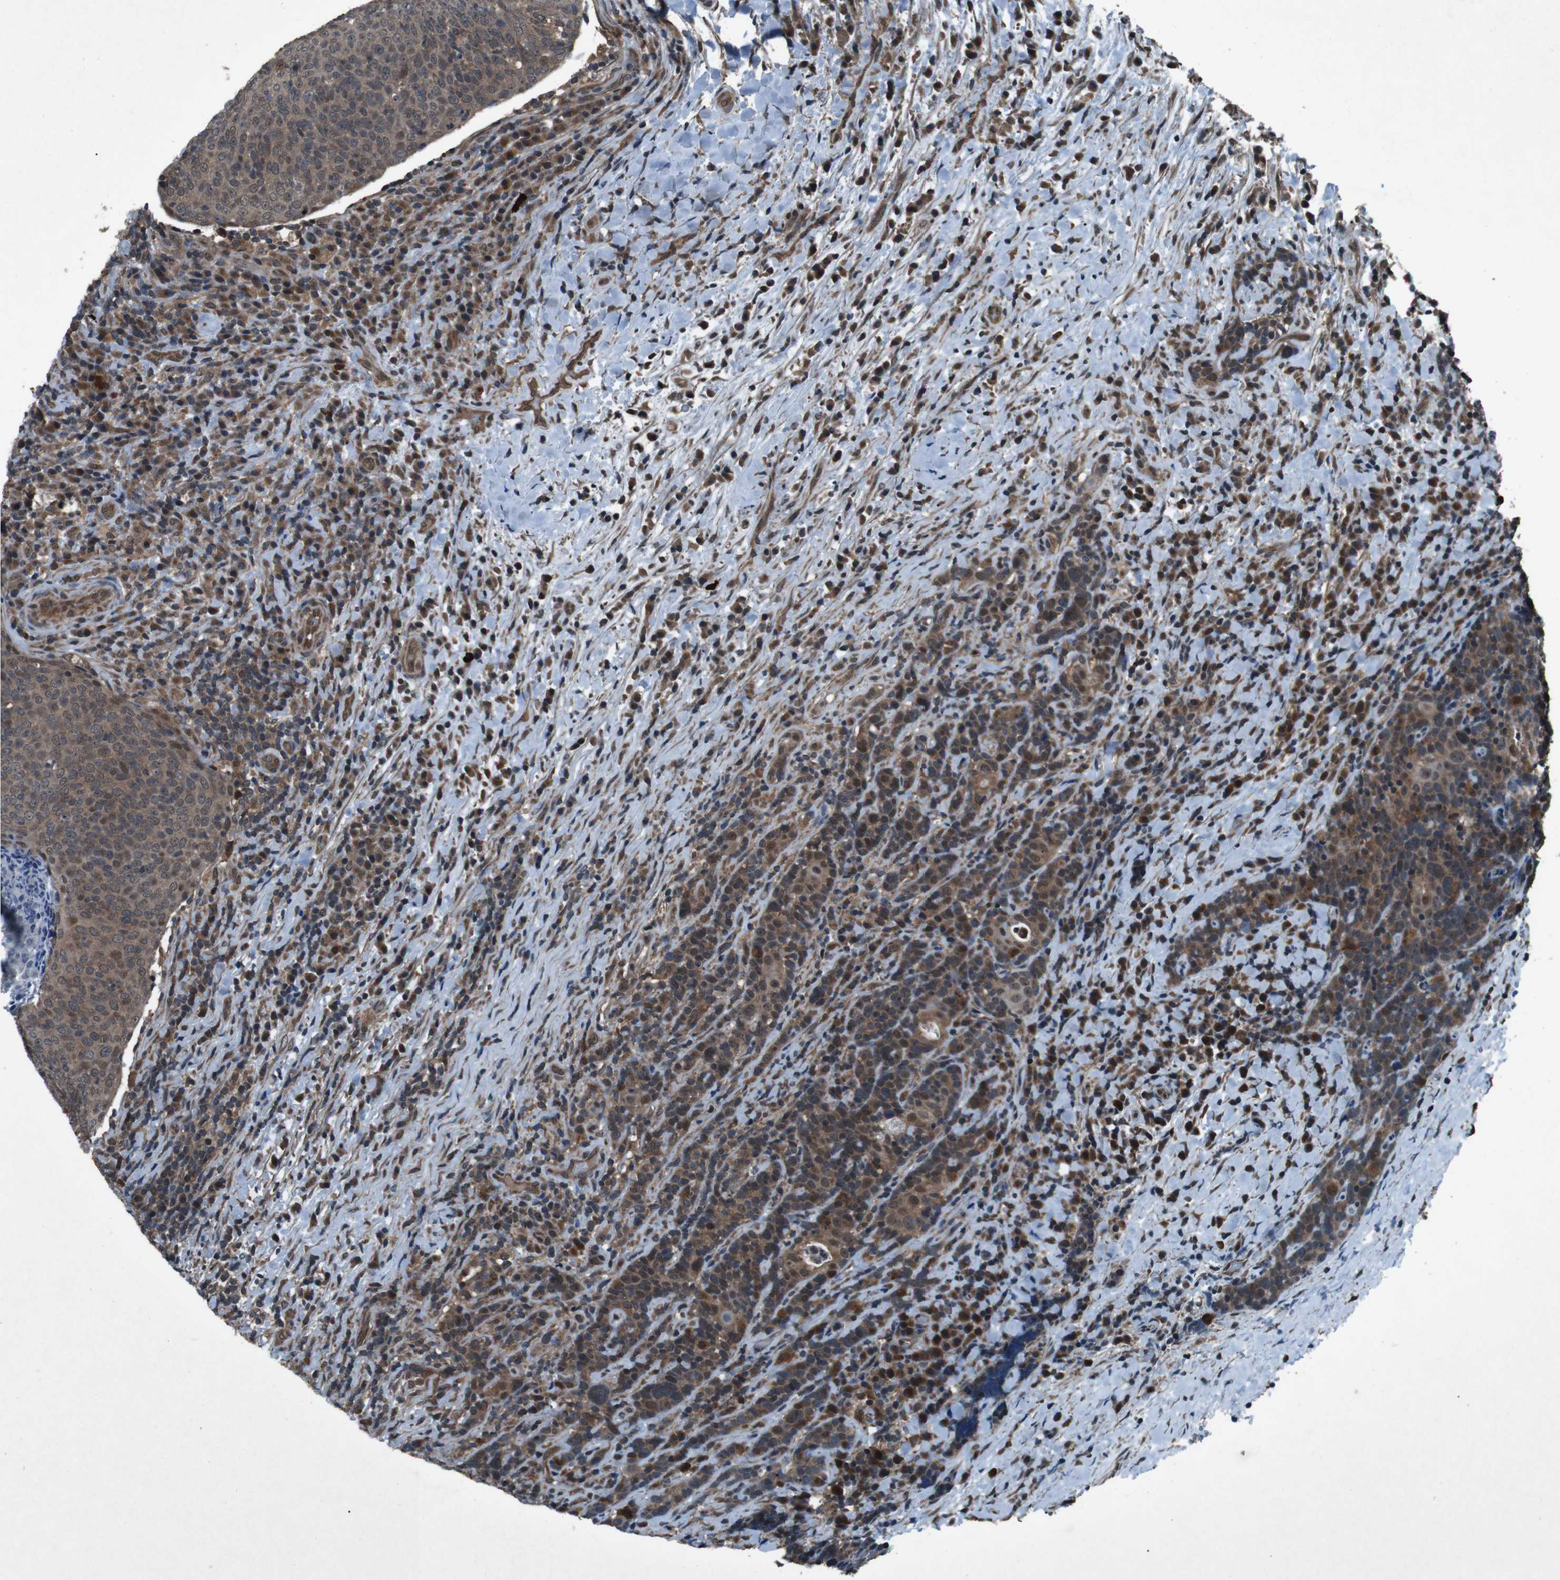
{"staining": {"intensity": "moderate", "quantity": ">75%", "location": "cytoplasmic/membranous,nuclear"}, "tissue": "head and neck cancer", "cell_type": "Tumor cells", "image_type": "cancer", "snomed": [{"axis": "morphology", "description": "Squamous cell carcinoma, NOS"}, {"axis": "morphology", "description": "Squamous cell carcinoma, metastatic, NOS"}, {"axis": "topography", "description": "Lymph node"}, {"axis": "topography", "description": "Head-Neck"}], "caption": "An image showing moderate cytoplasmic/membranous and nuclear positivity in about >75% of tumor cells in head and neck cancer (metastatic squamous cell carcinoma), as visualized by brown immunohistochemical staining.", "gene": "SOCS1", "patient": {"sex": "male", "age": 62}}